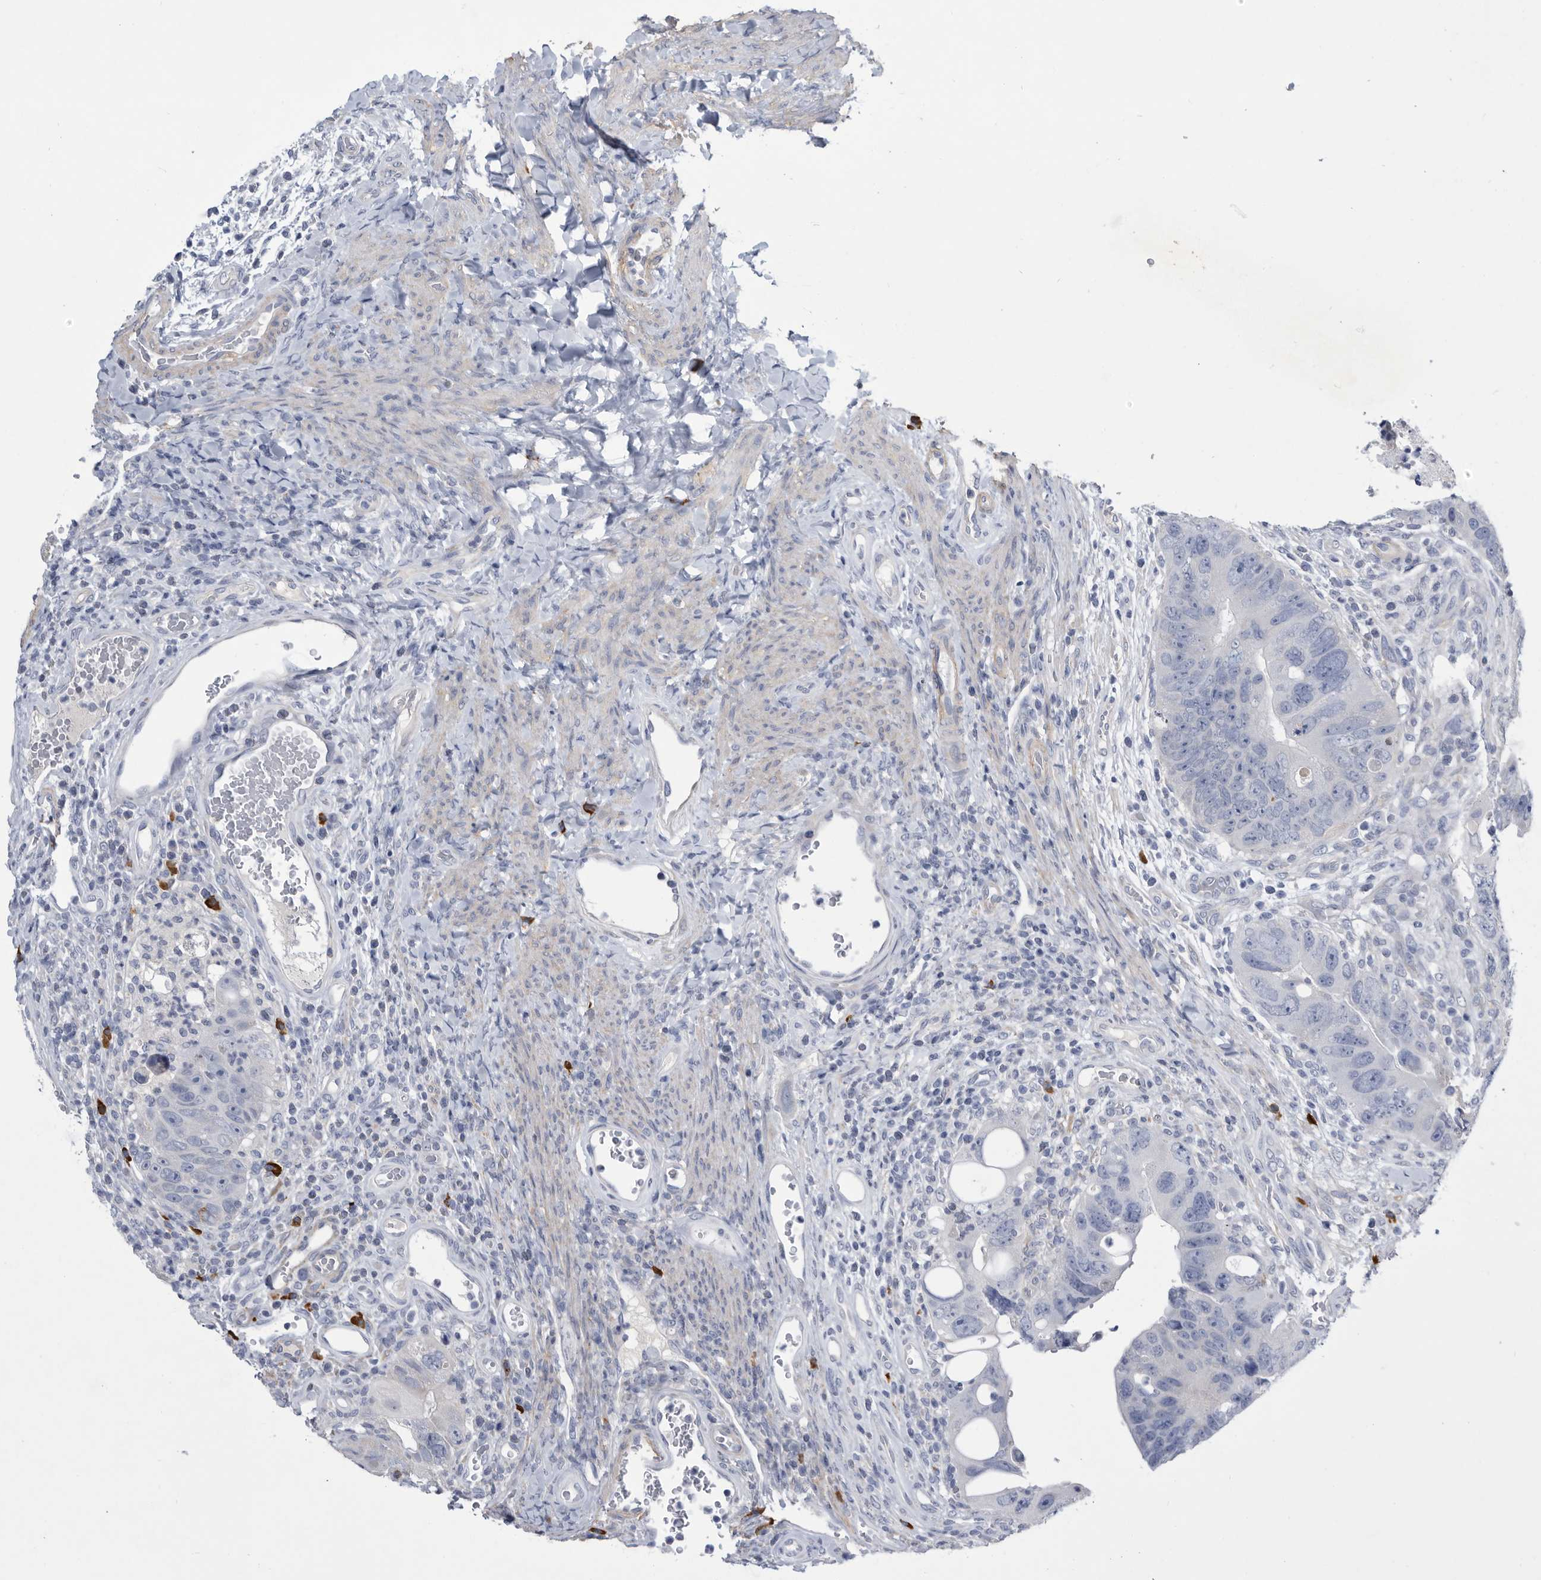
{"staining": {"intensity": "negative", "quantity": "none", "location": "none"}, "tissue": "colorectal cancer", "cell_type": "Tumor cells", "image_type": "cancer", "snomed": [{"axis": "morphology", "description": "Adenocarcinoma, NOS"}, {"axis": "topography", "description": "Rectum"}], "caption": "Immunohistochemistry (IHC) image of neoplastic tissue: human adenocarcinoma (colorectal) stained with DAB (3,3'-diaminobenzidine) demonstrates no significant protein positivity in tumor cells. (DAB (3,3'-diaminobenzidine) immunohistochemistry (IHC) visualized using brightfield microscopy, high magnification).", "gene": "BTBD6", "patient": {"sex": "male", "age": 59}}